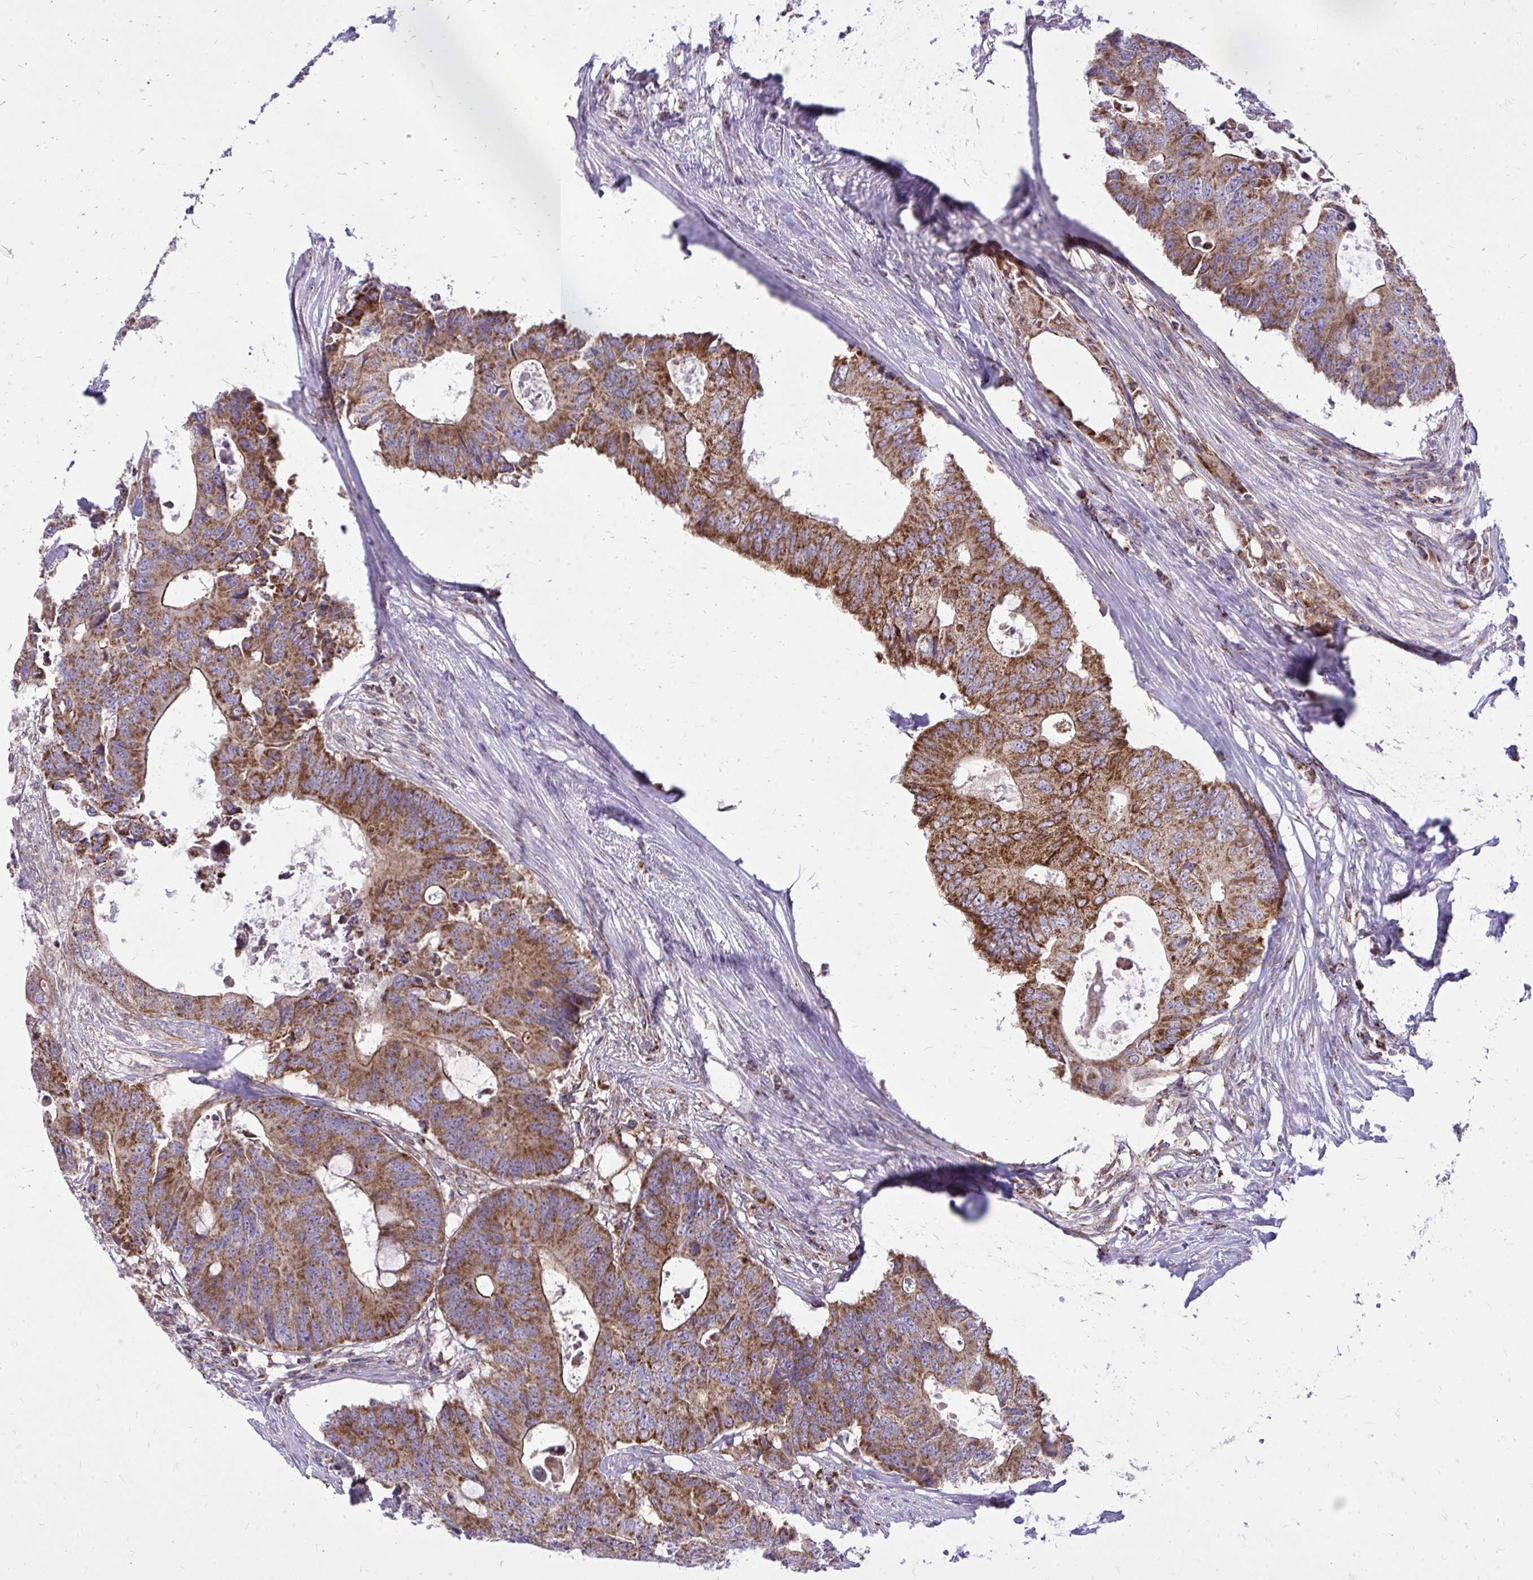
{"staining": {"intensity": "strong", "quantity": ">75%", "location": "cytoplasmic/membranous"}, "tissue": "colorectal cancer", "cell_type": "Tumor cells", "image_type": "cancer", "snomed": [{"axis": "morphology", "description": "Adenocarcinoma, NOS"}, {"axis": "topography", "description": "Colon"}], "caption": "Approximately >75% of tumor cells in human adenocarcinoma (colorectal) display strong cytoplasmic/membranous protein positivity as visualized by brown immunohistochemical staining.", "gene": "SPTBN2", "patient": {"sex": "male", "age": 71}}